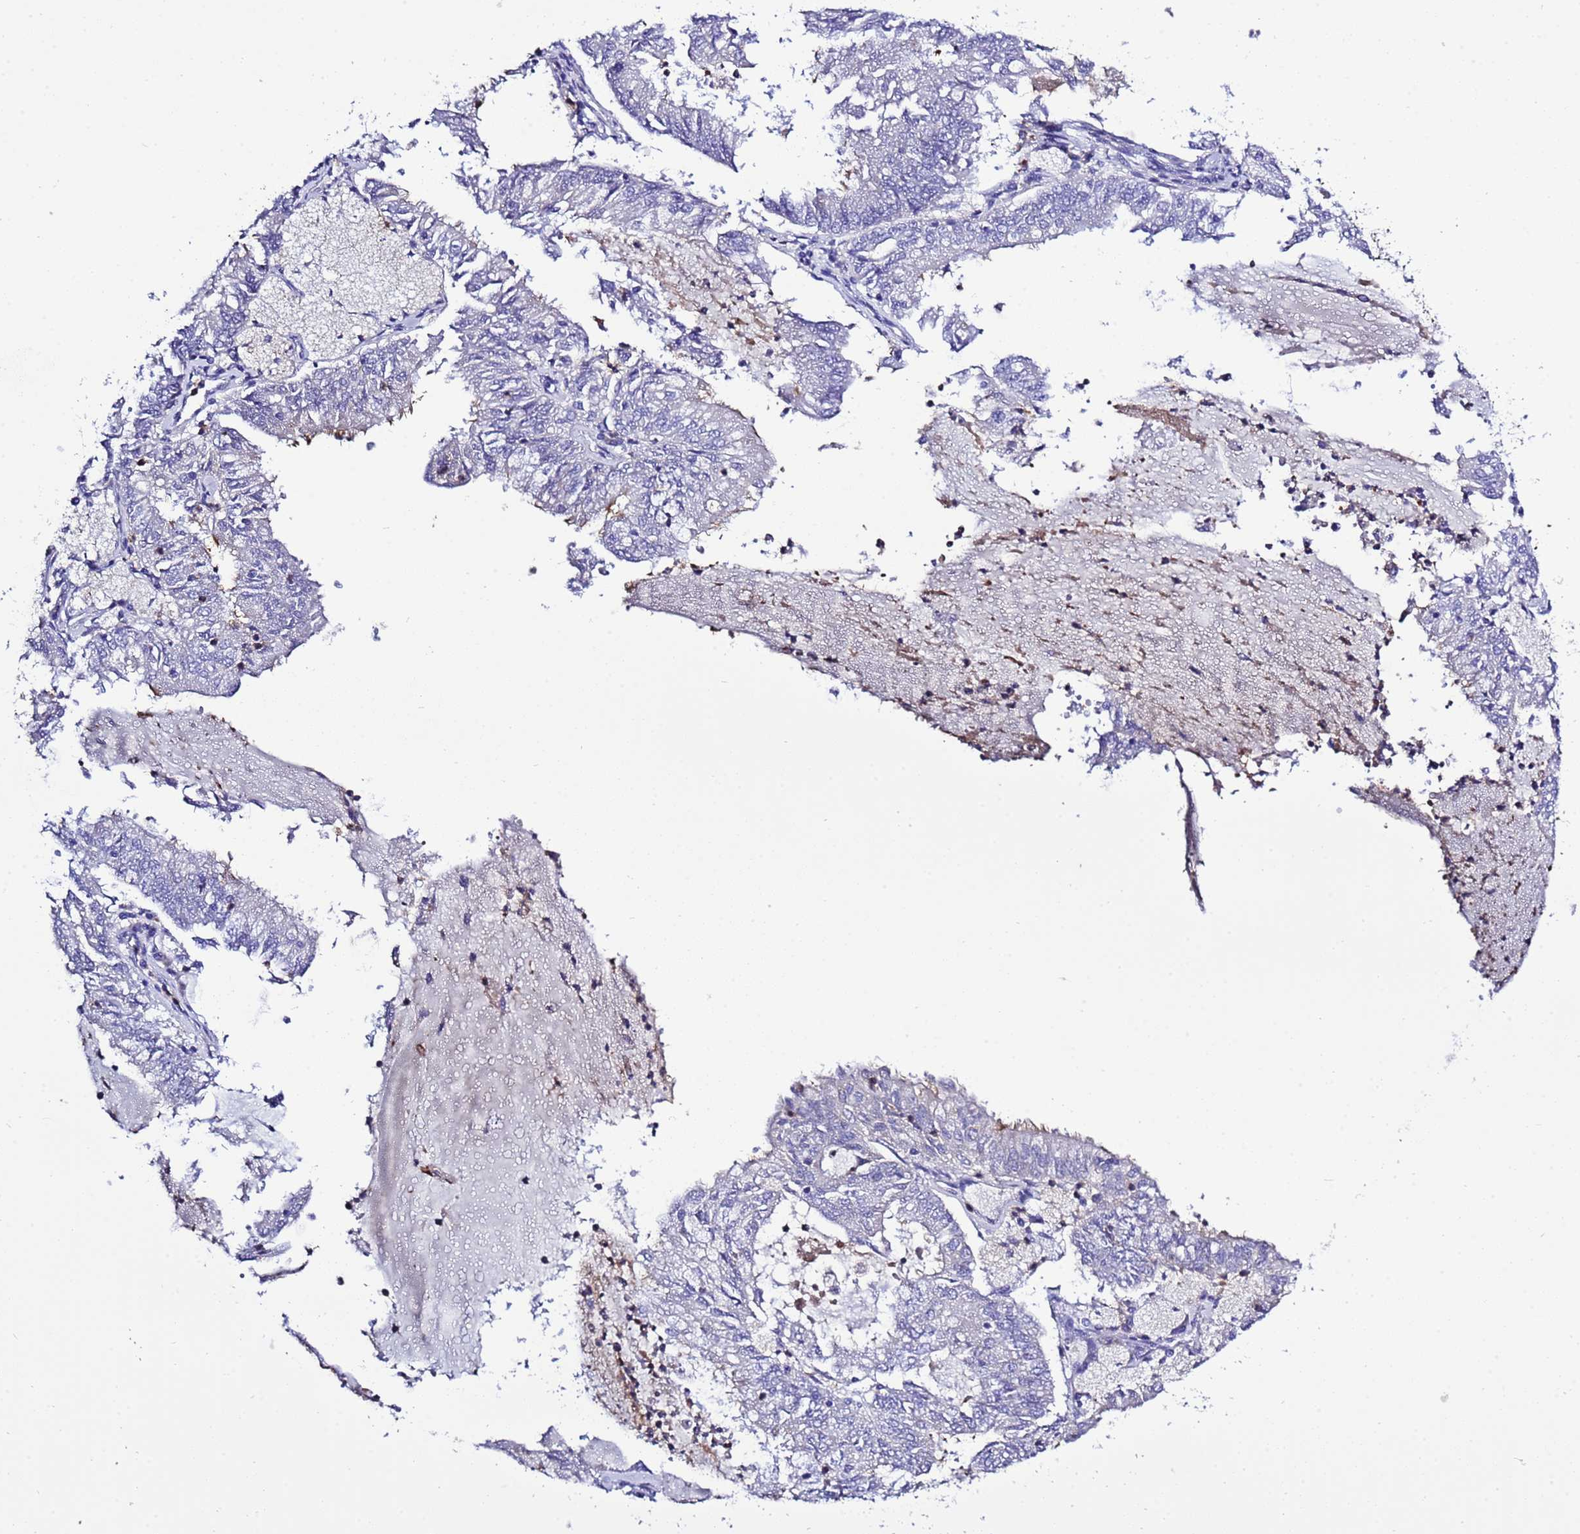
{"staining": {"intensity": "negative", "quantity": "none", "location": "none"}, "tissue": "endometrial cancer", "cell_type": "Tumor cells", "image_type": "cancer", "snomed": [{"axis": "morphology", "description": "Adenocarcinoma, NOS"}, {"axis": "topography", "description": "Endometrium"}], "caption": "Endometrial cancer stained for a protein using IHC exhibits no positivity tumor cells.", "gene": "KICS2", "patient": {"sex": "female", "age": 57}}